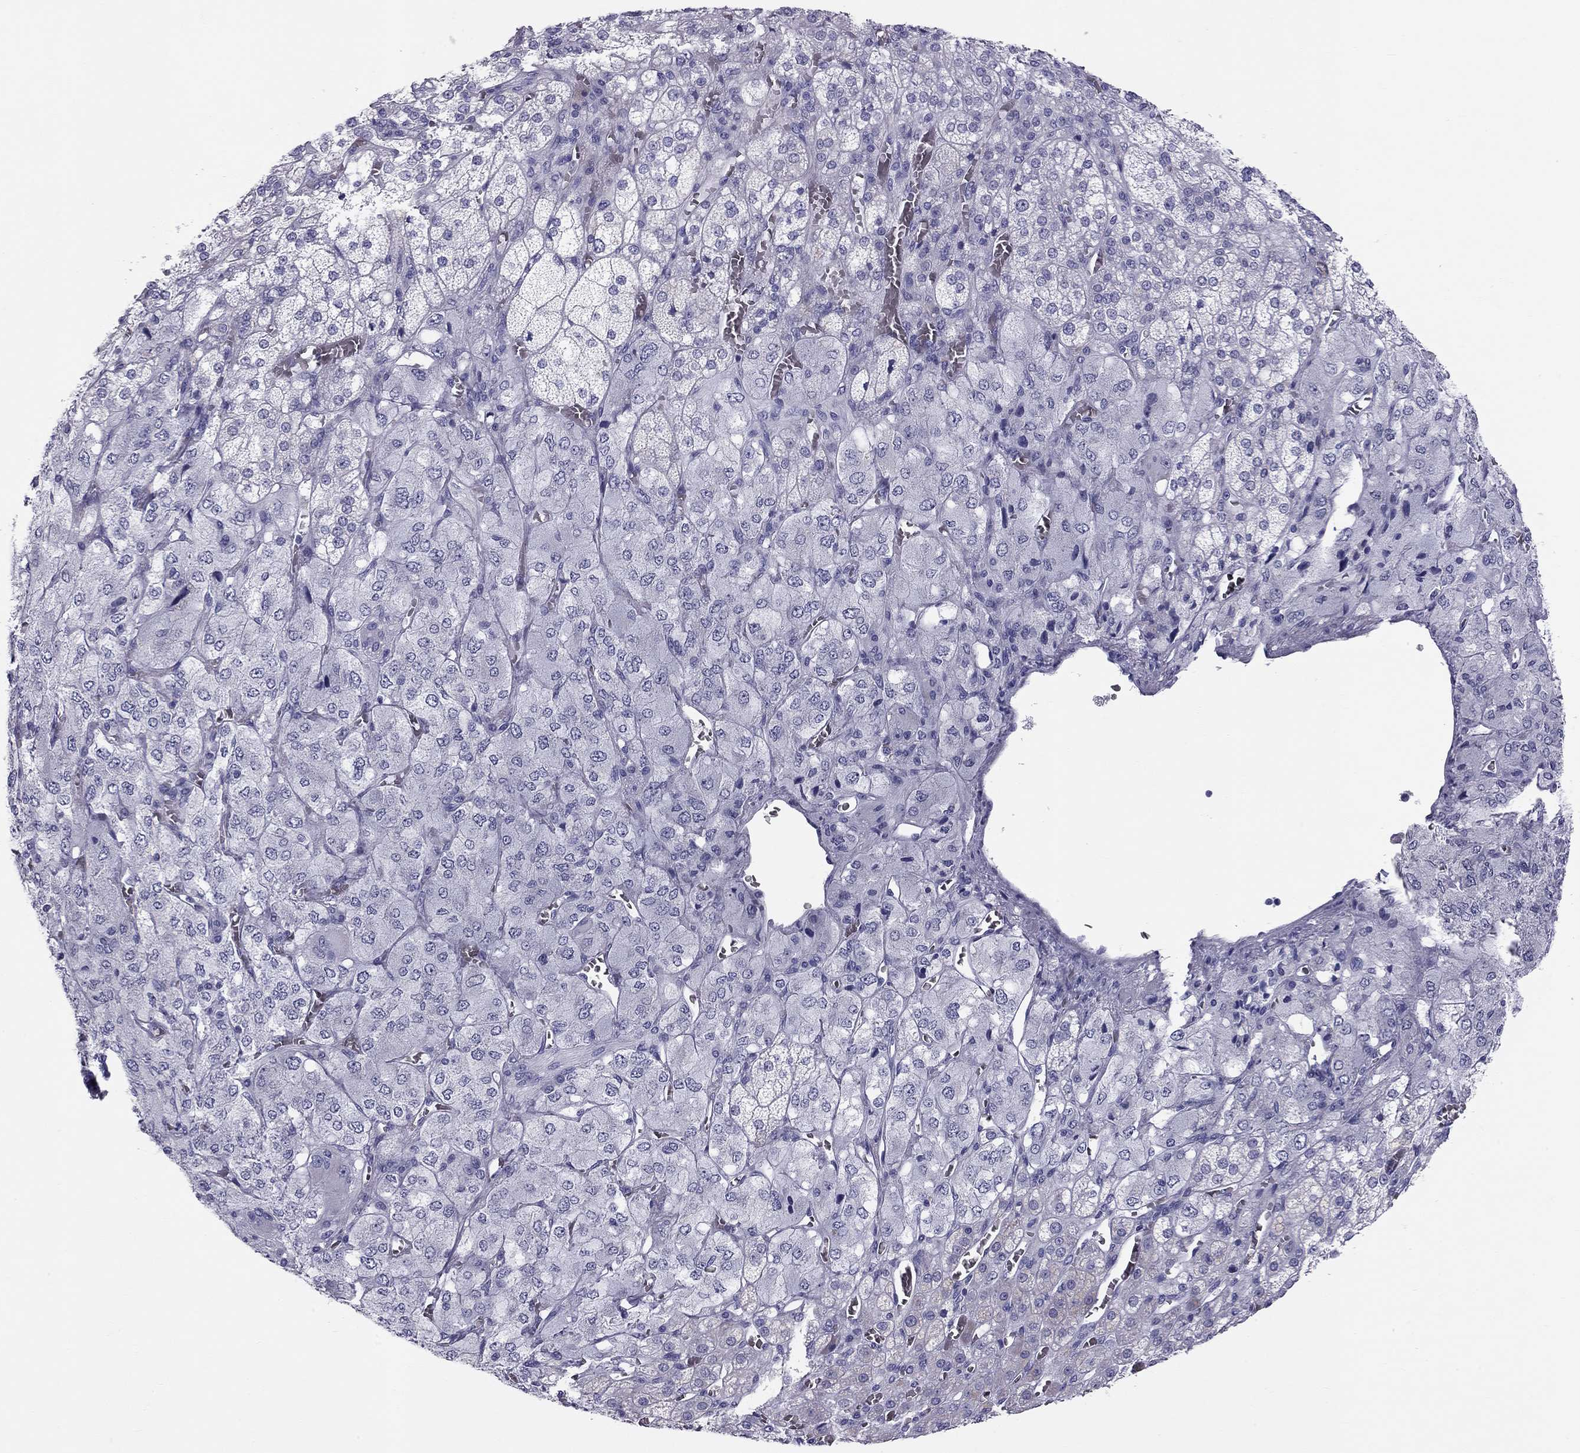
{"staining": {"intensity": "negative", "quantity": "none", "location": "none"}, "tissue": "adrenal gland", "cell_type": "Glandular cells", "image_type": "normal", "snomed": [{"axis": "morphology", "description": "Normal tissue, NOS"}, {"axis": "topography", "description": "Adrenal gland"}], "caption": "This is a image of immunohistochemistry (IHC) staining of normal adrenal gland, which shows no expression in glandular cells. (DAB (3,3'-diaminobenzidine) immunohistochemistry (IHC) visualized using brightfield microscopy, high magnification).", "gene": "TRPM3", "patient": {"sex": "female", "age": 60}}